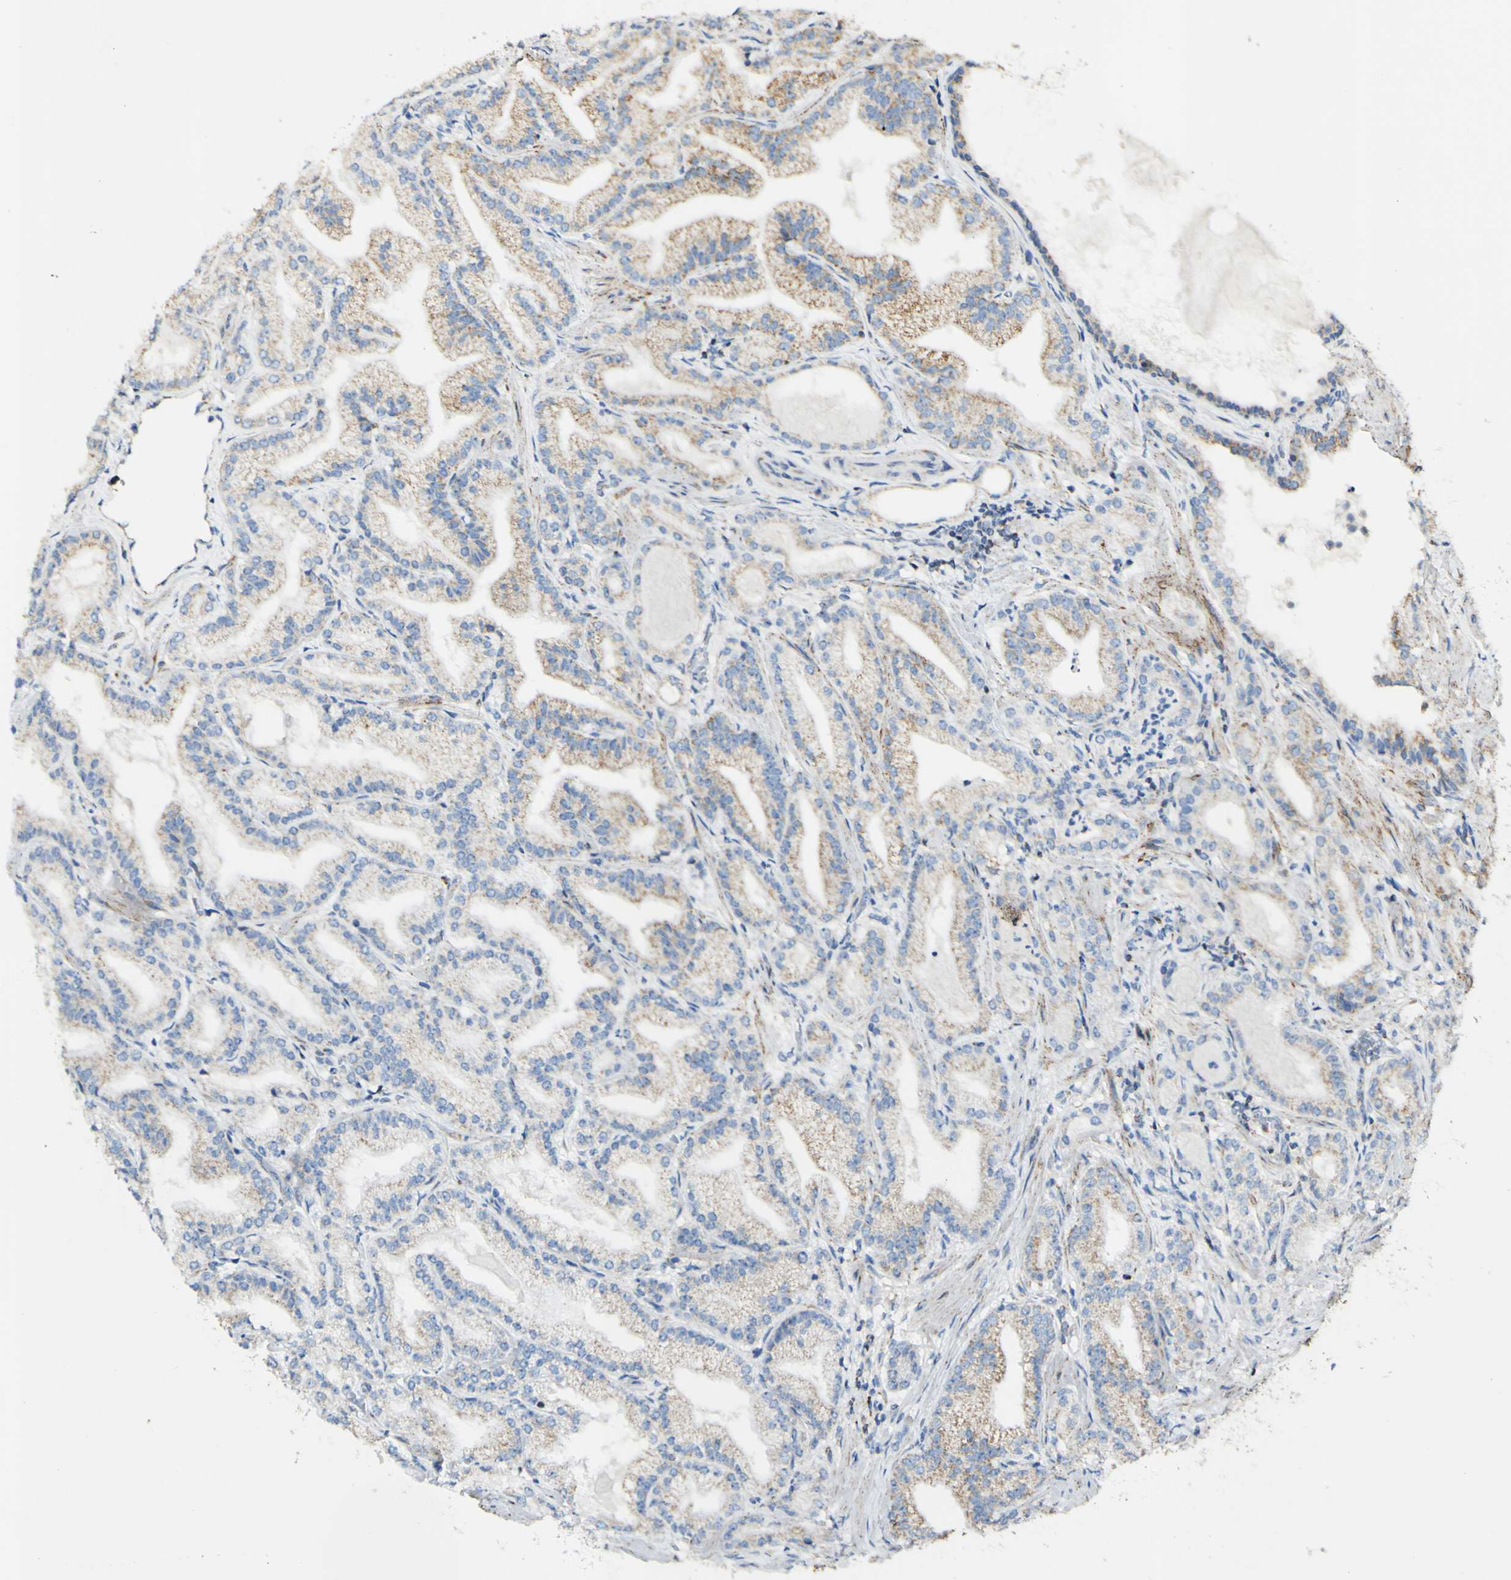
{"staining": {"intensity": "weak", "quantity": ">75%", "location": "cytoplasmic/membranous"}, "tissue": "prostate cancer", "cell_type": "Tumor cells", "image_type": "cancer", "snomed": [{"axis": "morphology", "description": "Adenocarcinoma, Low grade"}, {"axis": "topography", "description": "Prostate"}], "caption": "IHC staining of adenocarcinoma (low-grade) (prostate), which demonstrates low levels of weak cytoplasmic/membranous staining in about >75% of tumor cells indicating weak cytoplasmic/membranous protein staining. The staining was performed using DAB (3,3'-diaminobenzidine) (brown) for protein detection and nuclei were counterstained in hematoxylin (blue).", "gene": "OXCT1", "patient": {"sex": "male", "age": 59}}